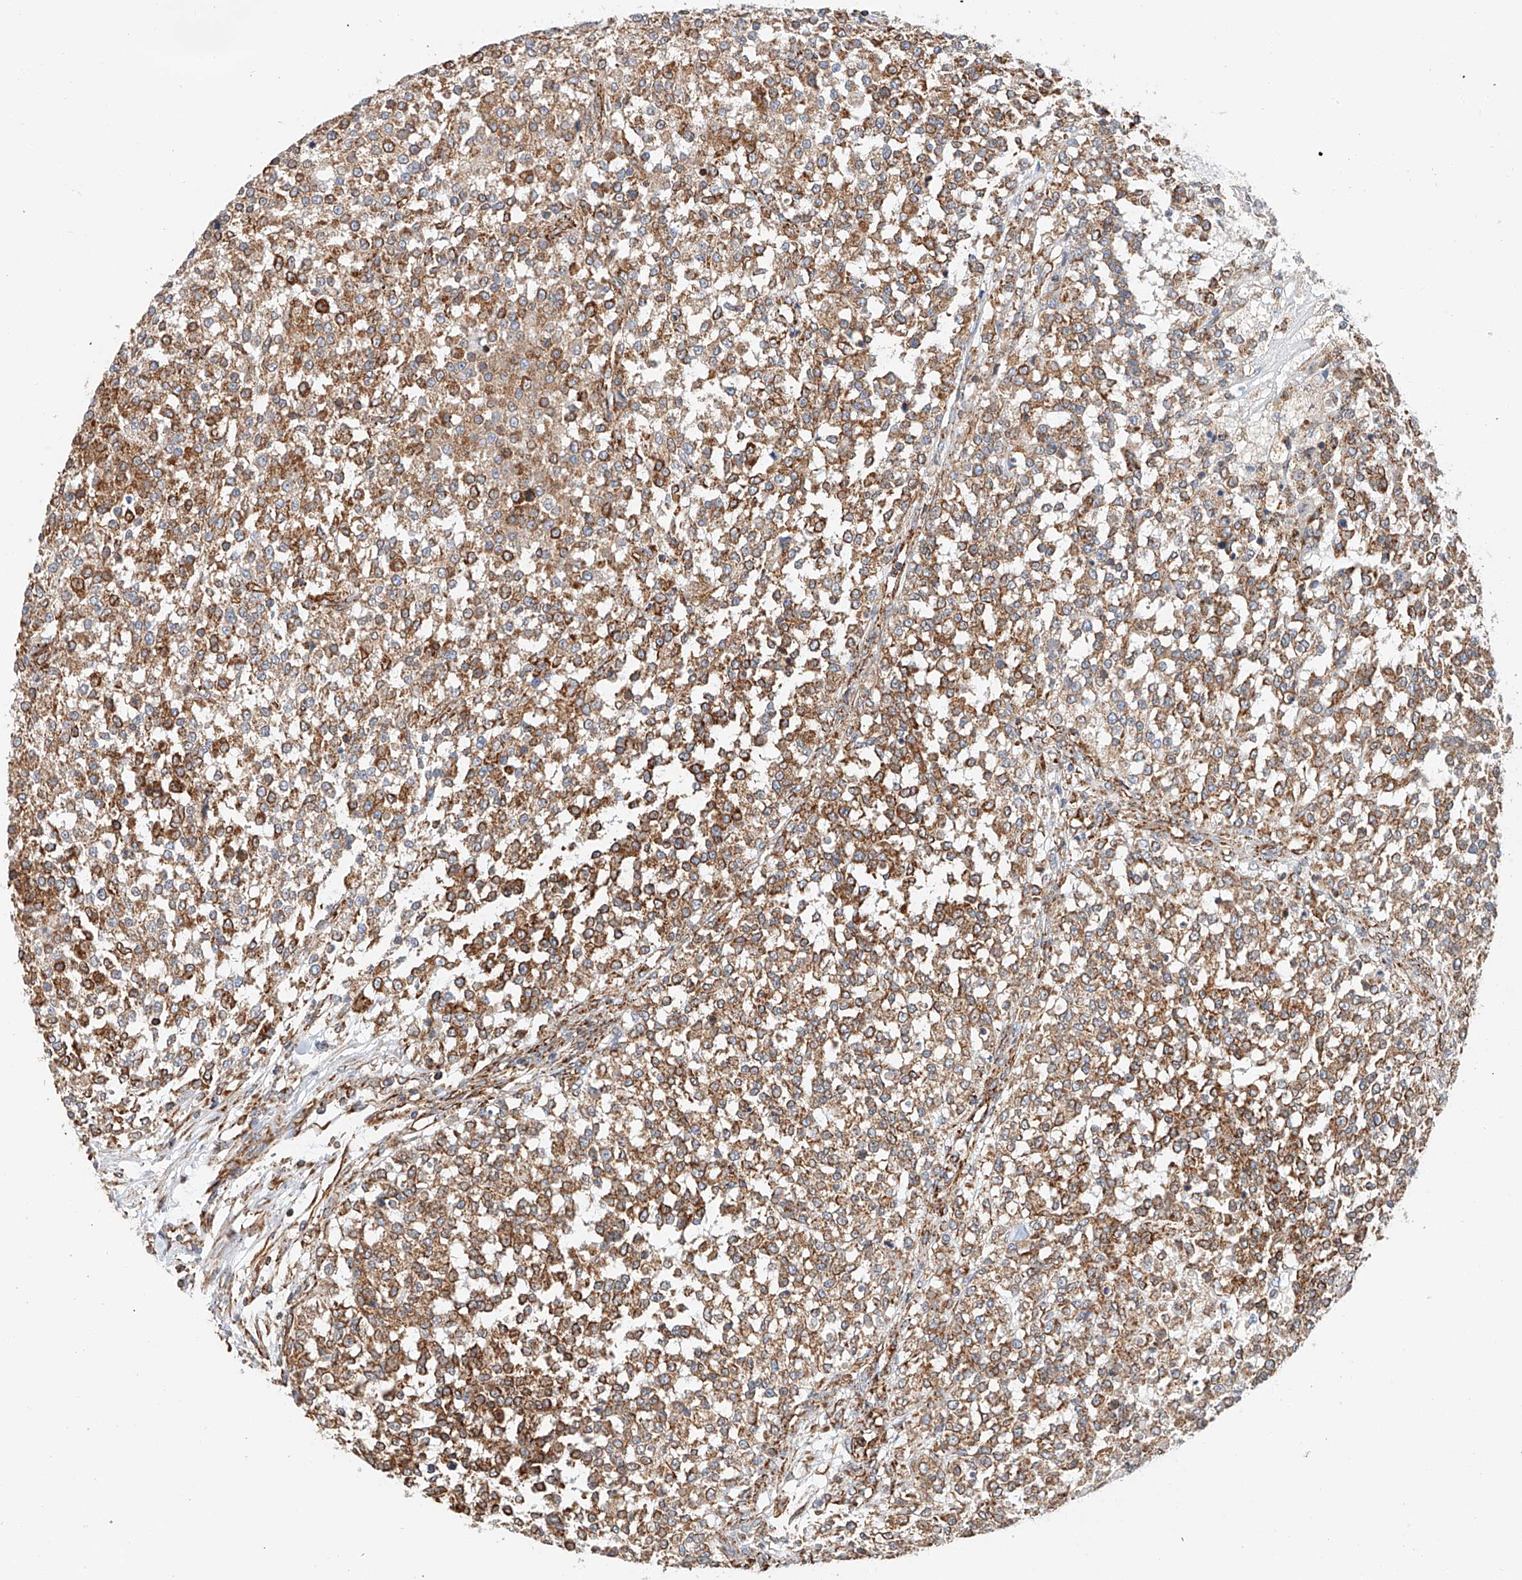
{"staining": {"intensity": "moderate", "quantity": ">75%", "location": "cytoplasmic/membranous"}, "tissue": "testis cancer", "cell_type": "Tumor cells", "image_type": "cancer", "snomed": [{"axis": "morphology", "description": "Seminoma, NOS"}, {"axis": "topography", "description": "Testis"}], "caption": "Protein expression analysis of testis seminoma reveals moderate cytoplasmic/membranous staining in about >75% of tumor cells.", "gene": "NDUFV3", "patient": {"sex": "male", "age": 59}}